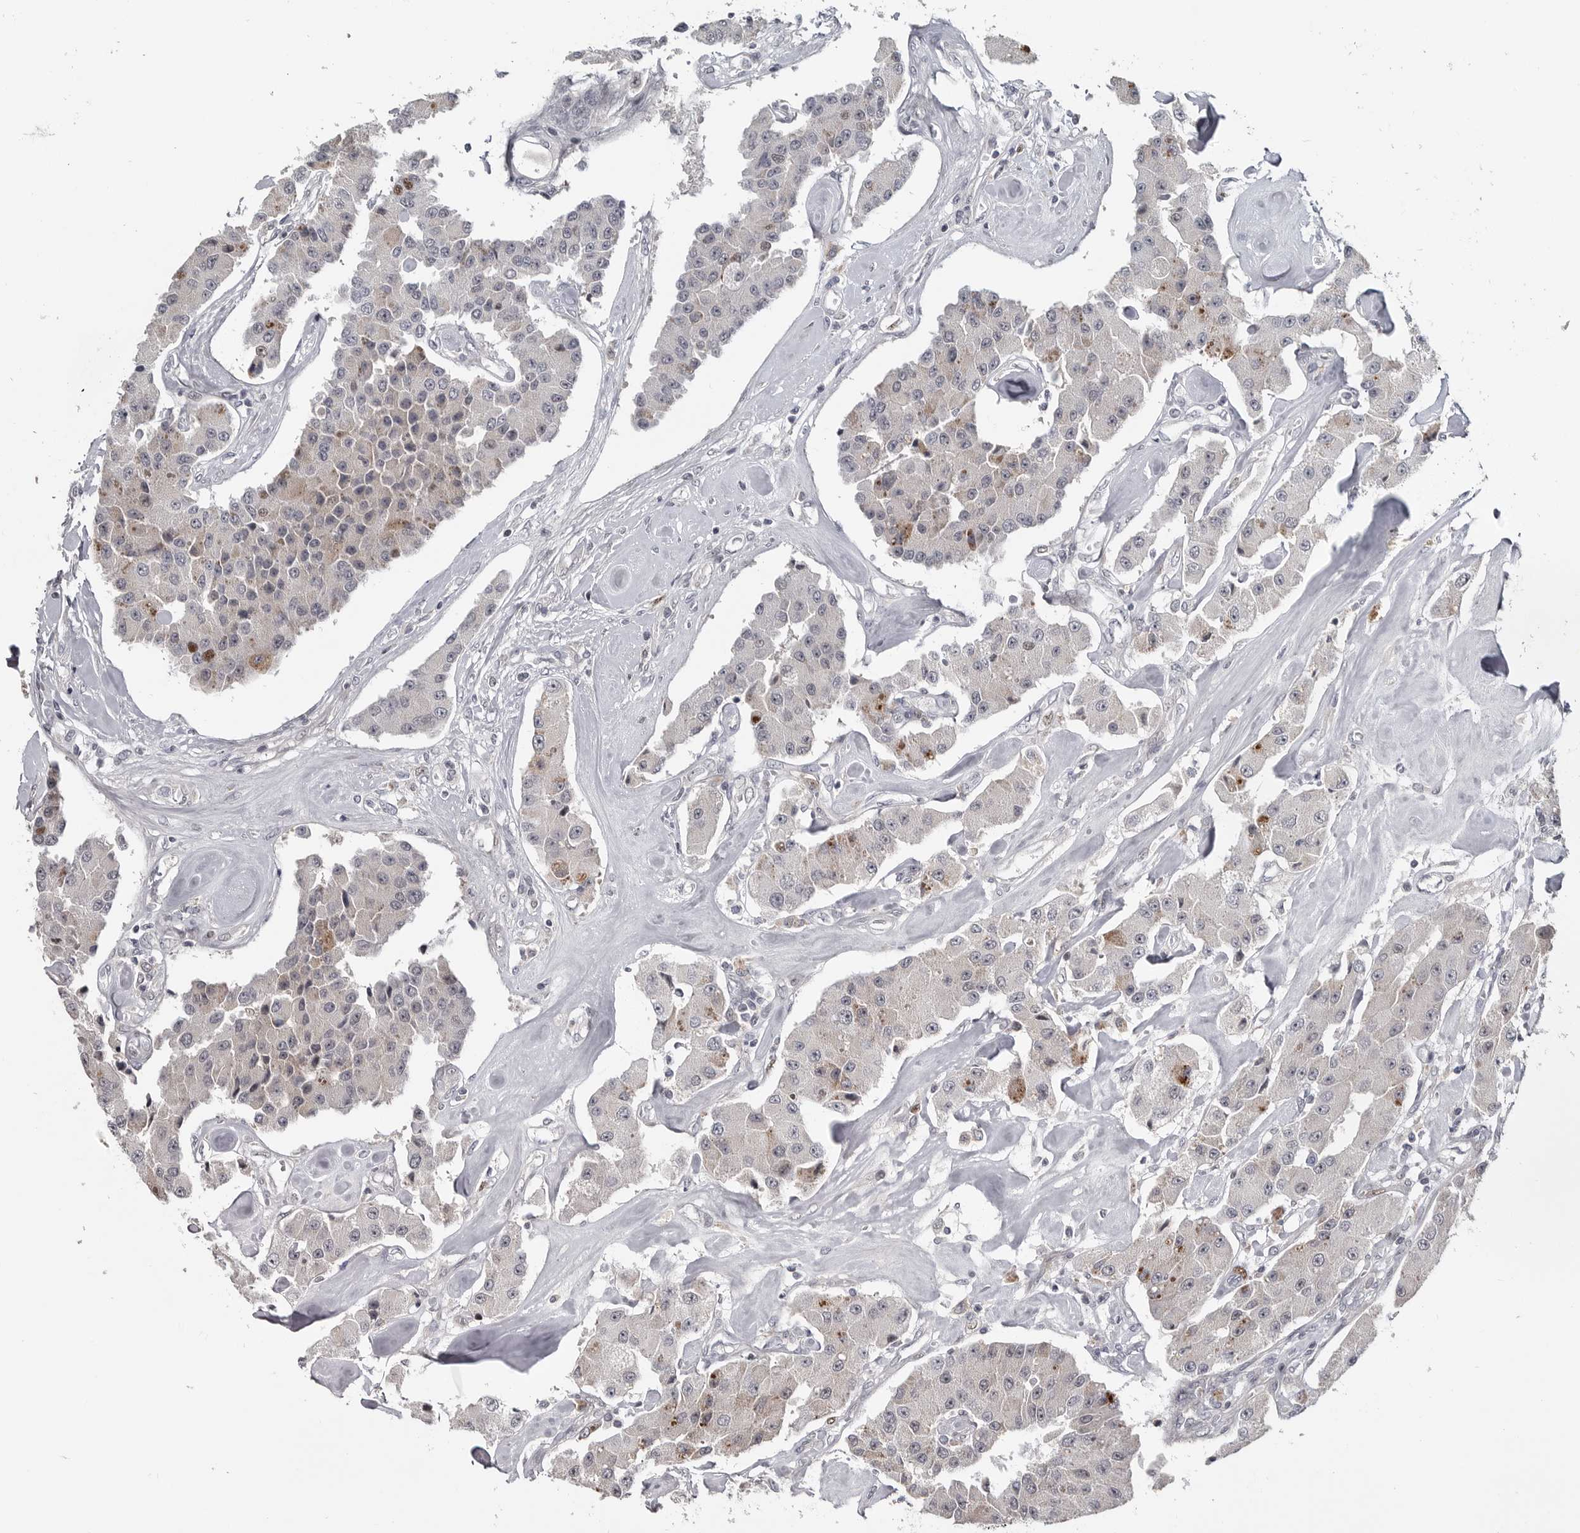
{"staining": {"intensity": "negative", "quantity": "none", "location": "none"}, "tissue": "carcinoid", "cell_type": "Tumor cells", "image_type": "cancer", "snomed": [{"axis": "morphology", "description": "Carcinoid, malignant, NOS"}, {"axis": "topography", "description": "Pancreas"}], "caption": "This is an immunohistochemistry (IHC) photomicrograph of carcinoid (malignant). There is no expression in tumor cells.", "gene": "ZNF277", "patient": {"sex": "male", "age": 41}}